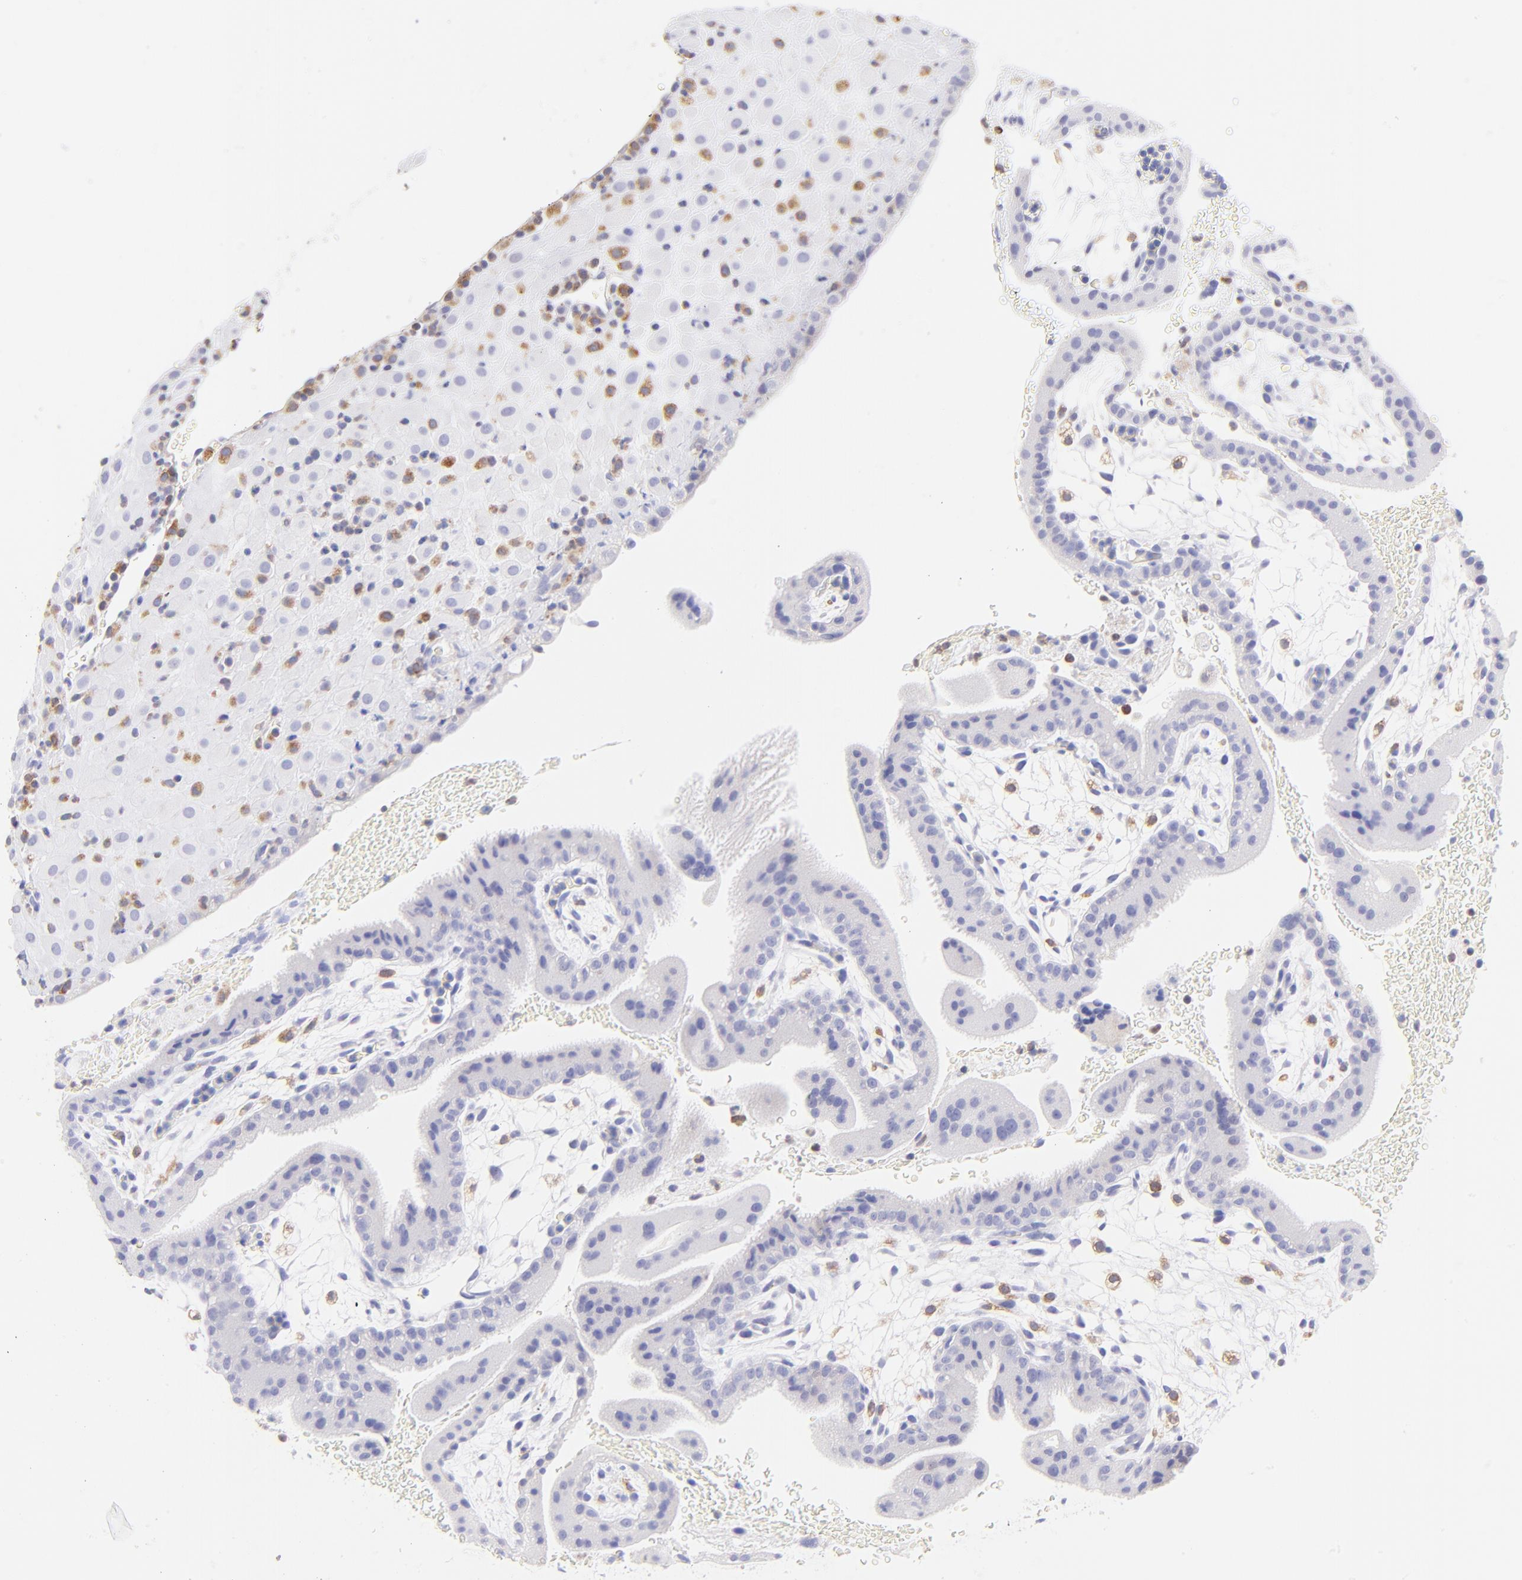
{"staining": {"intensity": "negative", "quantity": "none", "location": "none"}, "tissue": "placenta", "cell_type": "Decidual cells", "image_type": "normal", "snomed": [{"axis": "morphology", "description": "Normal tissue, NOS"}, {"axis": "topography", "description": "Placenta"}], "caption": "A high-resolution micrograph shows immunohistochemistry staining of normal placenta, which exhibits no significant expression in decidual cells.", "gene": "IRAG2", "patient": {"sex": "female", "age": 19}}